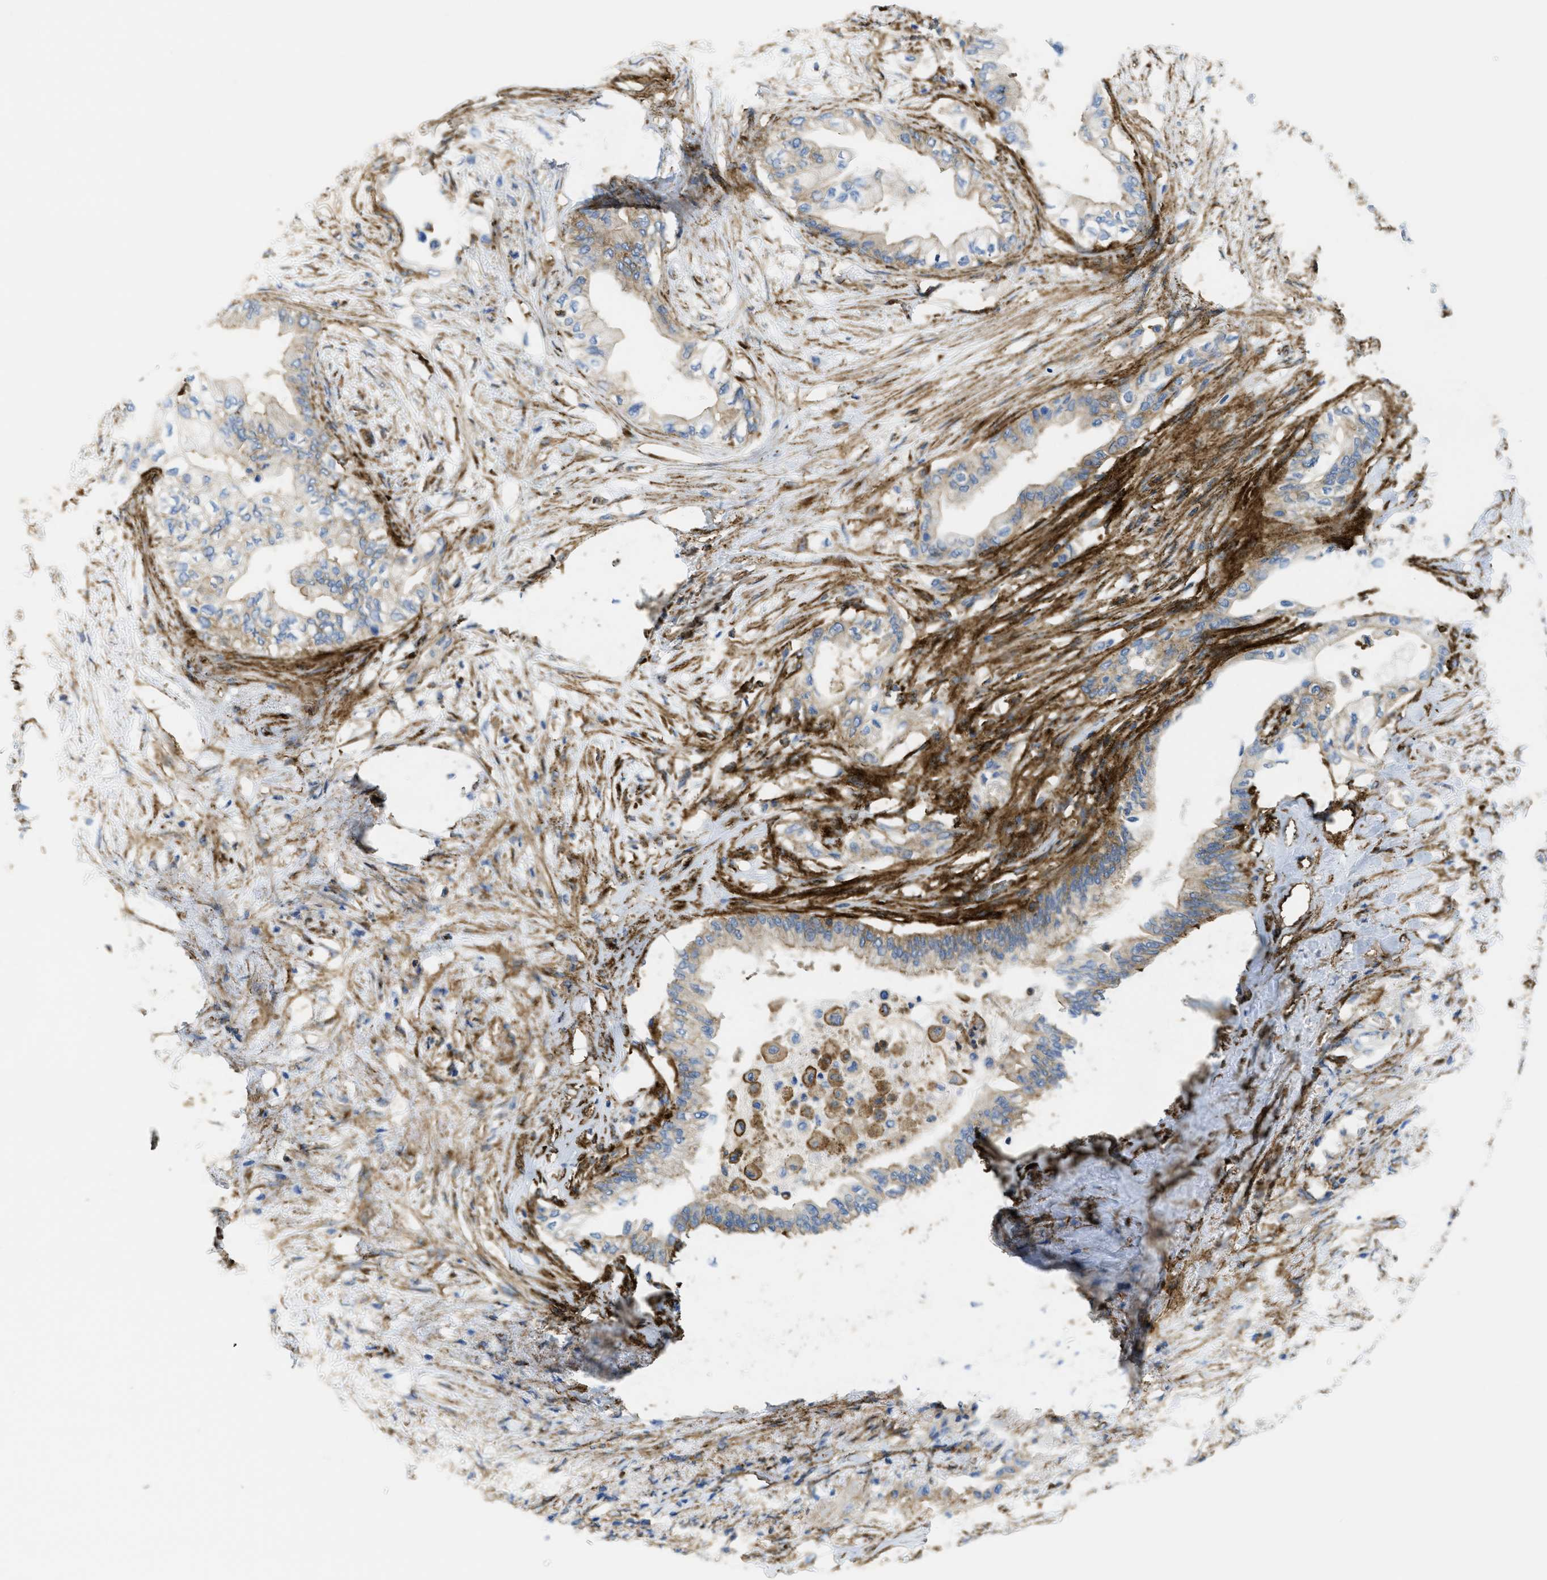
{"staining": {"intensity": "weak", "quantity": ">75%", "location": "cytoplasmic/membranous"}, "tissue": "pancreatic cancer", "cell_type": "Tumor cells", "image_type": "cancer", "snomed": [{"axis": "morphology", "description": "Normal tissue, NOS"}, {"axis": "morphology", "description": "Adenocarcinoma, NOS"}, {"axis": "topography", "description": "Pancreas"}, {"axis": "topography", "description": "Duodenum"}], "caption": "Human adenocarcinoma (pancreatic) stained for a protein (brown) shows weak cytoplasmic/membranous positive positivity in about >75% of tumor cells.", "gene": "HIP1", "patient": {"sex": "female", "age": 60}}